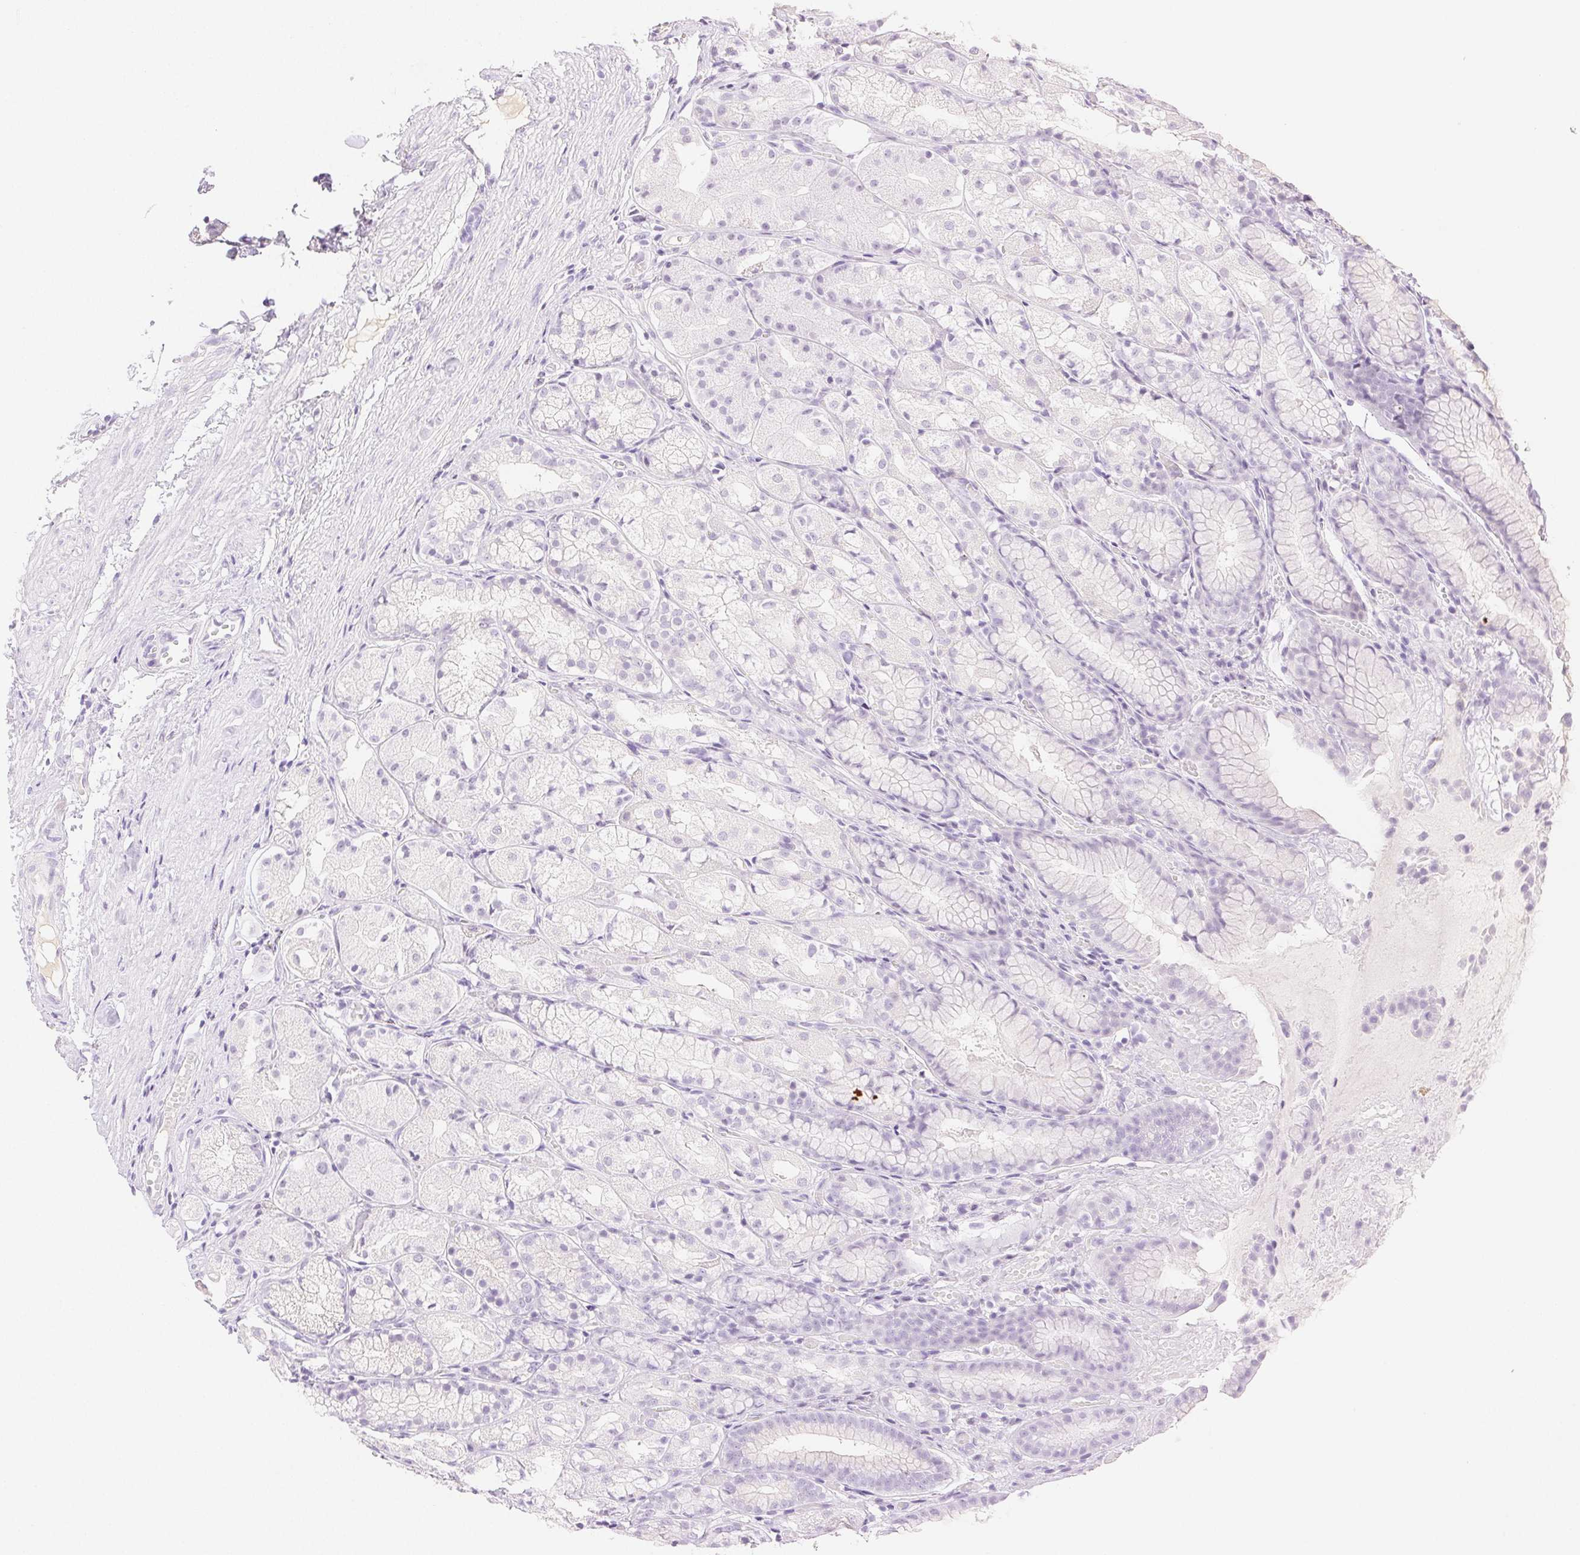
{"staining": {"intensity": "negative", "quantity": "none", "location": "none"}, "tissue": "stomach", "cell_type": "Glandular cells", "image_type": "normal", "snomed": [{"axis": "morphology", "description": "Normal tissue, NOS"}, {"axis": "topography", "description": "Stomach"}], "caption": "DAB immunohistochemical staining of benign stomach exhibits no significant expression in glandular cells. Brightfield microscopy of immunohistochemistry (IHC) stained with DAB (brown) and hematoxylin (blue), captured at high magnification.", "gene": "SPACA4", "patient": {"sex": "male", "age": 70}}